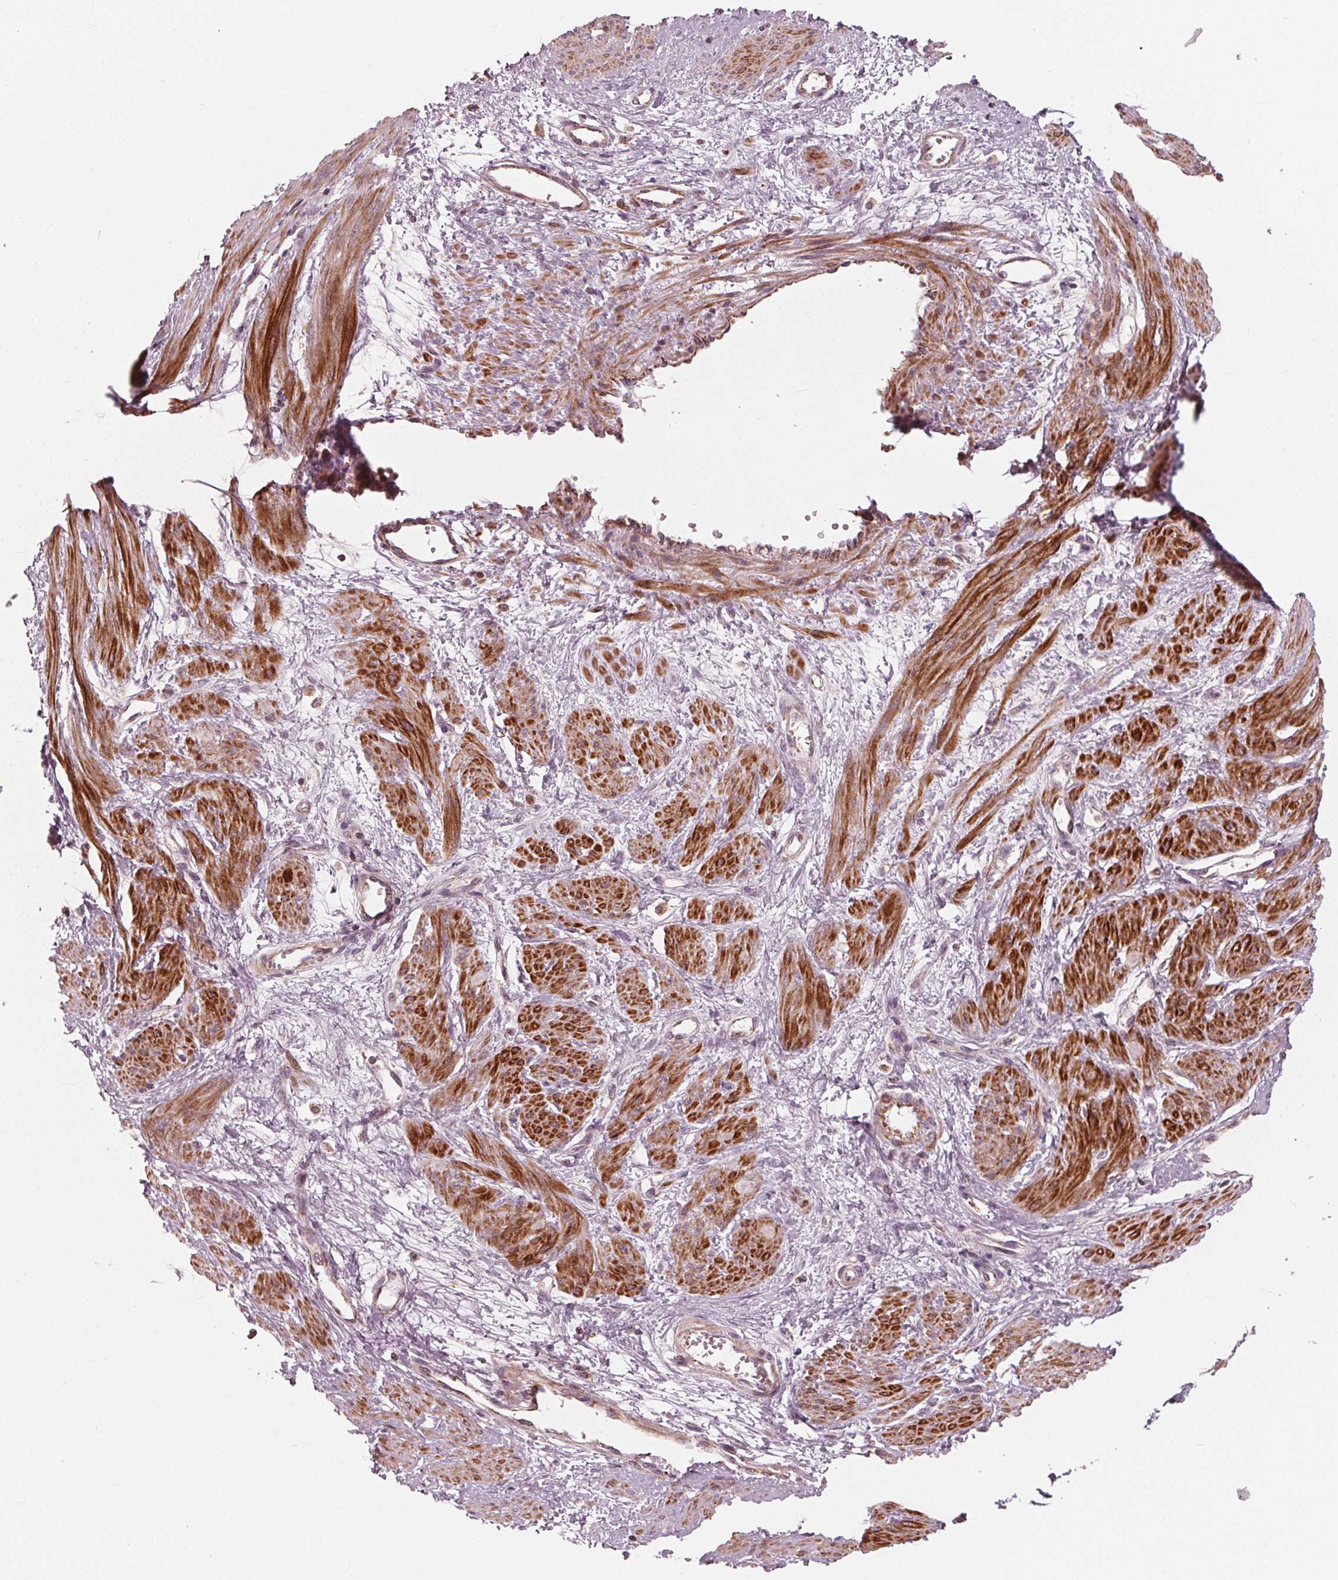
{"staining": {"intensity": "strong", "quantity": ">75%", "location": "cytoplasmic/membranous"}, "tissue": "smooth muscle", "cell_type": "Smooth muscle cells", "image_type": "normal", "snomed": [{"axis": "morphology", "description": "Normal tissue, NOS"}, {"axis": "topography", "description": "Smooth muscle"}, {"axis": "topography", "description": "Uterus"}], "caption": "This micrograph demonstrates IHC staining of unremarkable smooth muscle, with high strong cytoplasmic/membranous staining in approximately >75% of smooth muscle cells.", "gene": "DCAF4L2", "patient": {"sex": "female", "age": 39}}